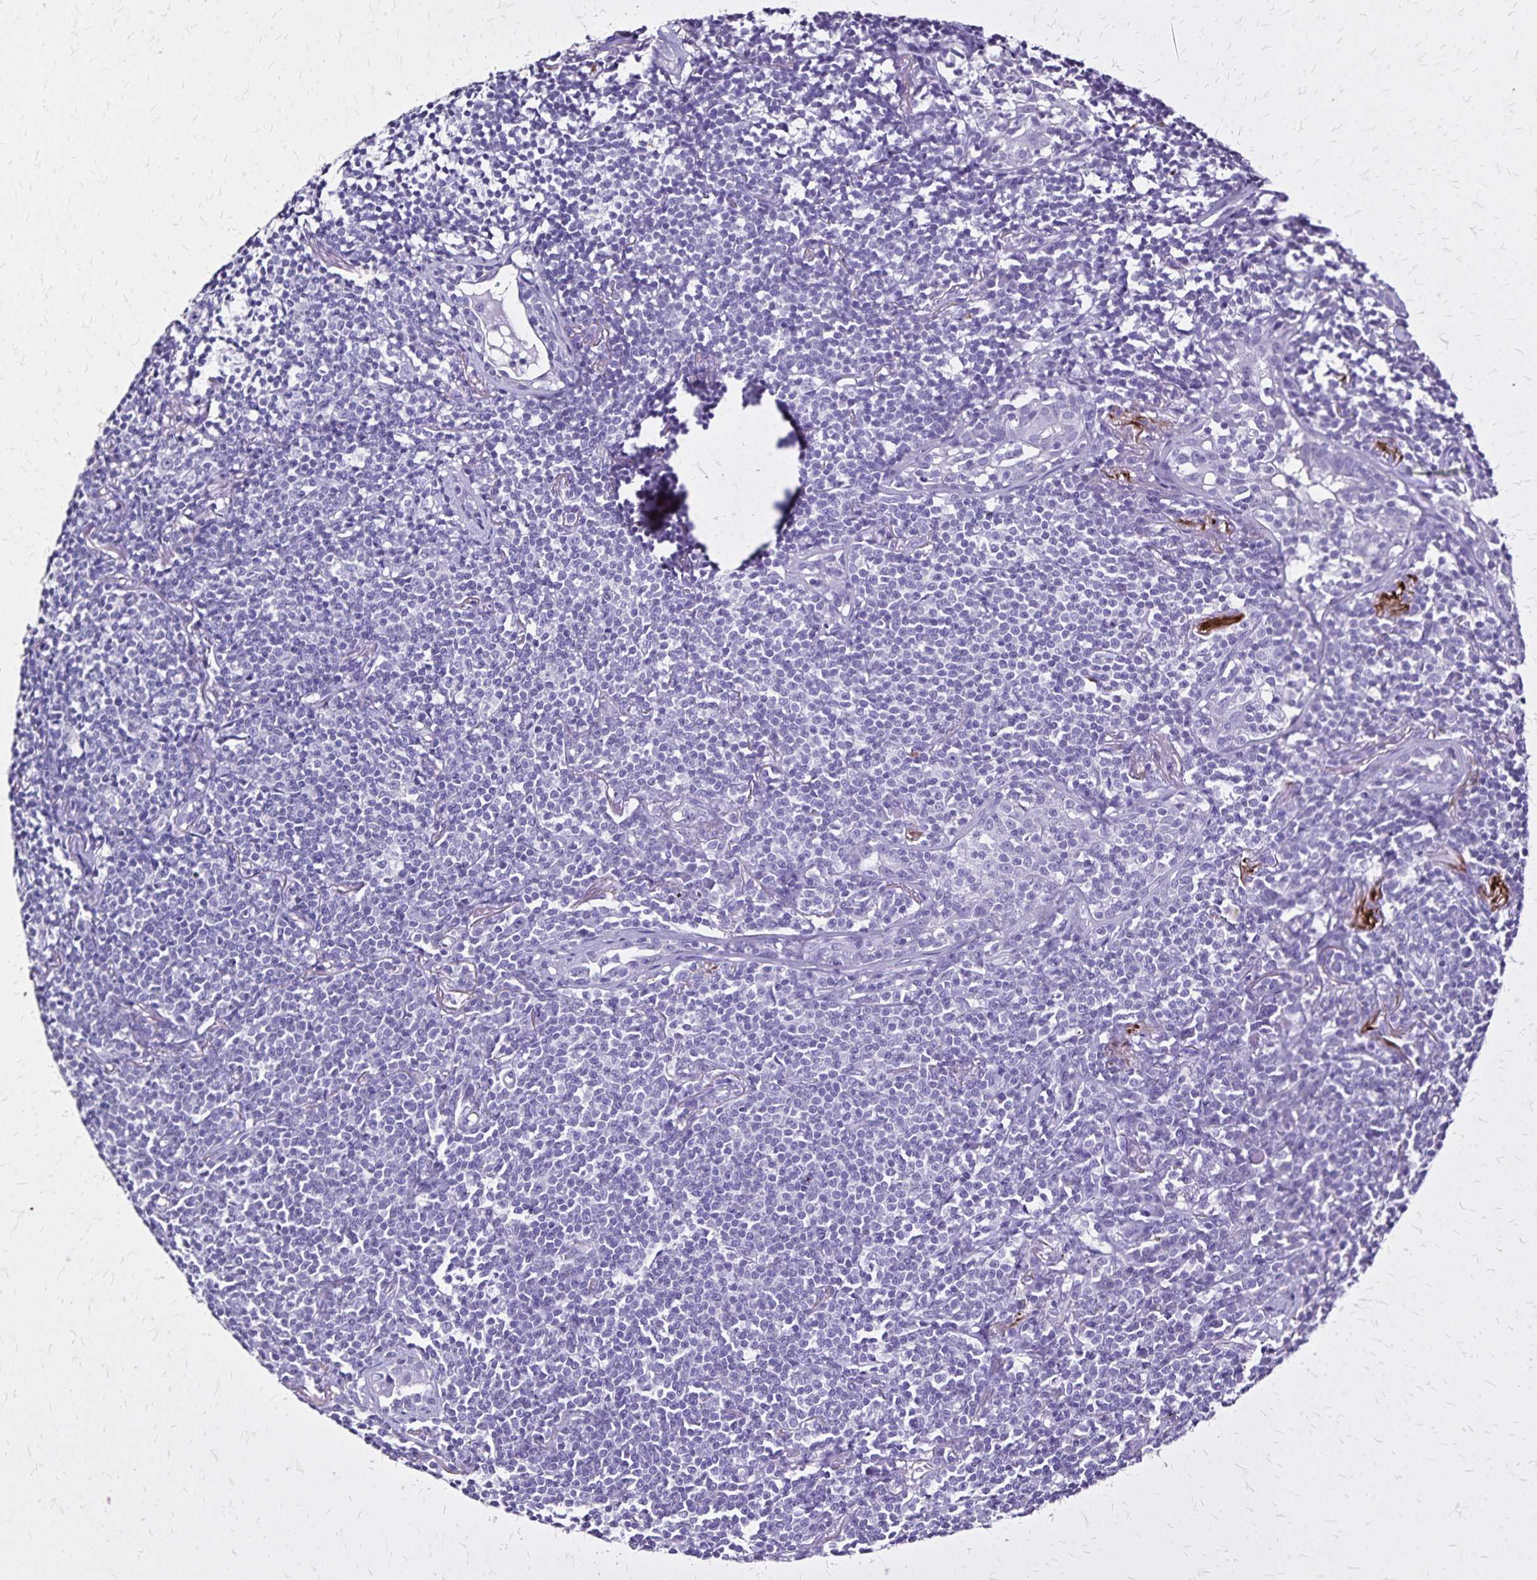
{"staining": {"intensity": "negative", "quantity": "none", "location": "none"}, "tissue": "lymphoma", "cell_type": "Tumor cells", "image_type": "cancer", "snomed": [{"axis": "morphology", "description": "Malignant lymphoma, non-Hodgkin's type, Low grade"}, {"axis": "topography", "description": "Lung"}], "caption": "A histopathology image of low-grade malignant lymphoma, non-Hodgkin's type stained for a protein displays no brown staining in tumor cells.", "gene": "KRT2", "patient": {"sex": "female", "age": 71}}